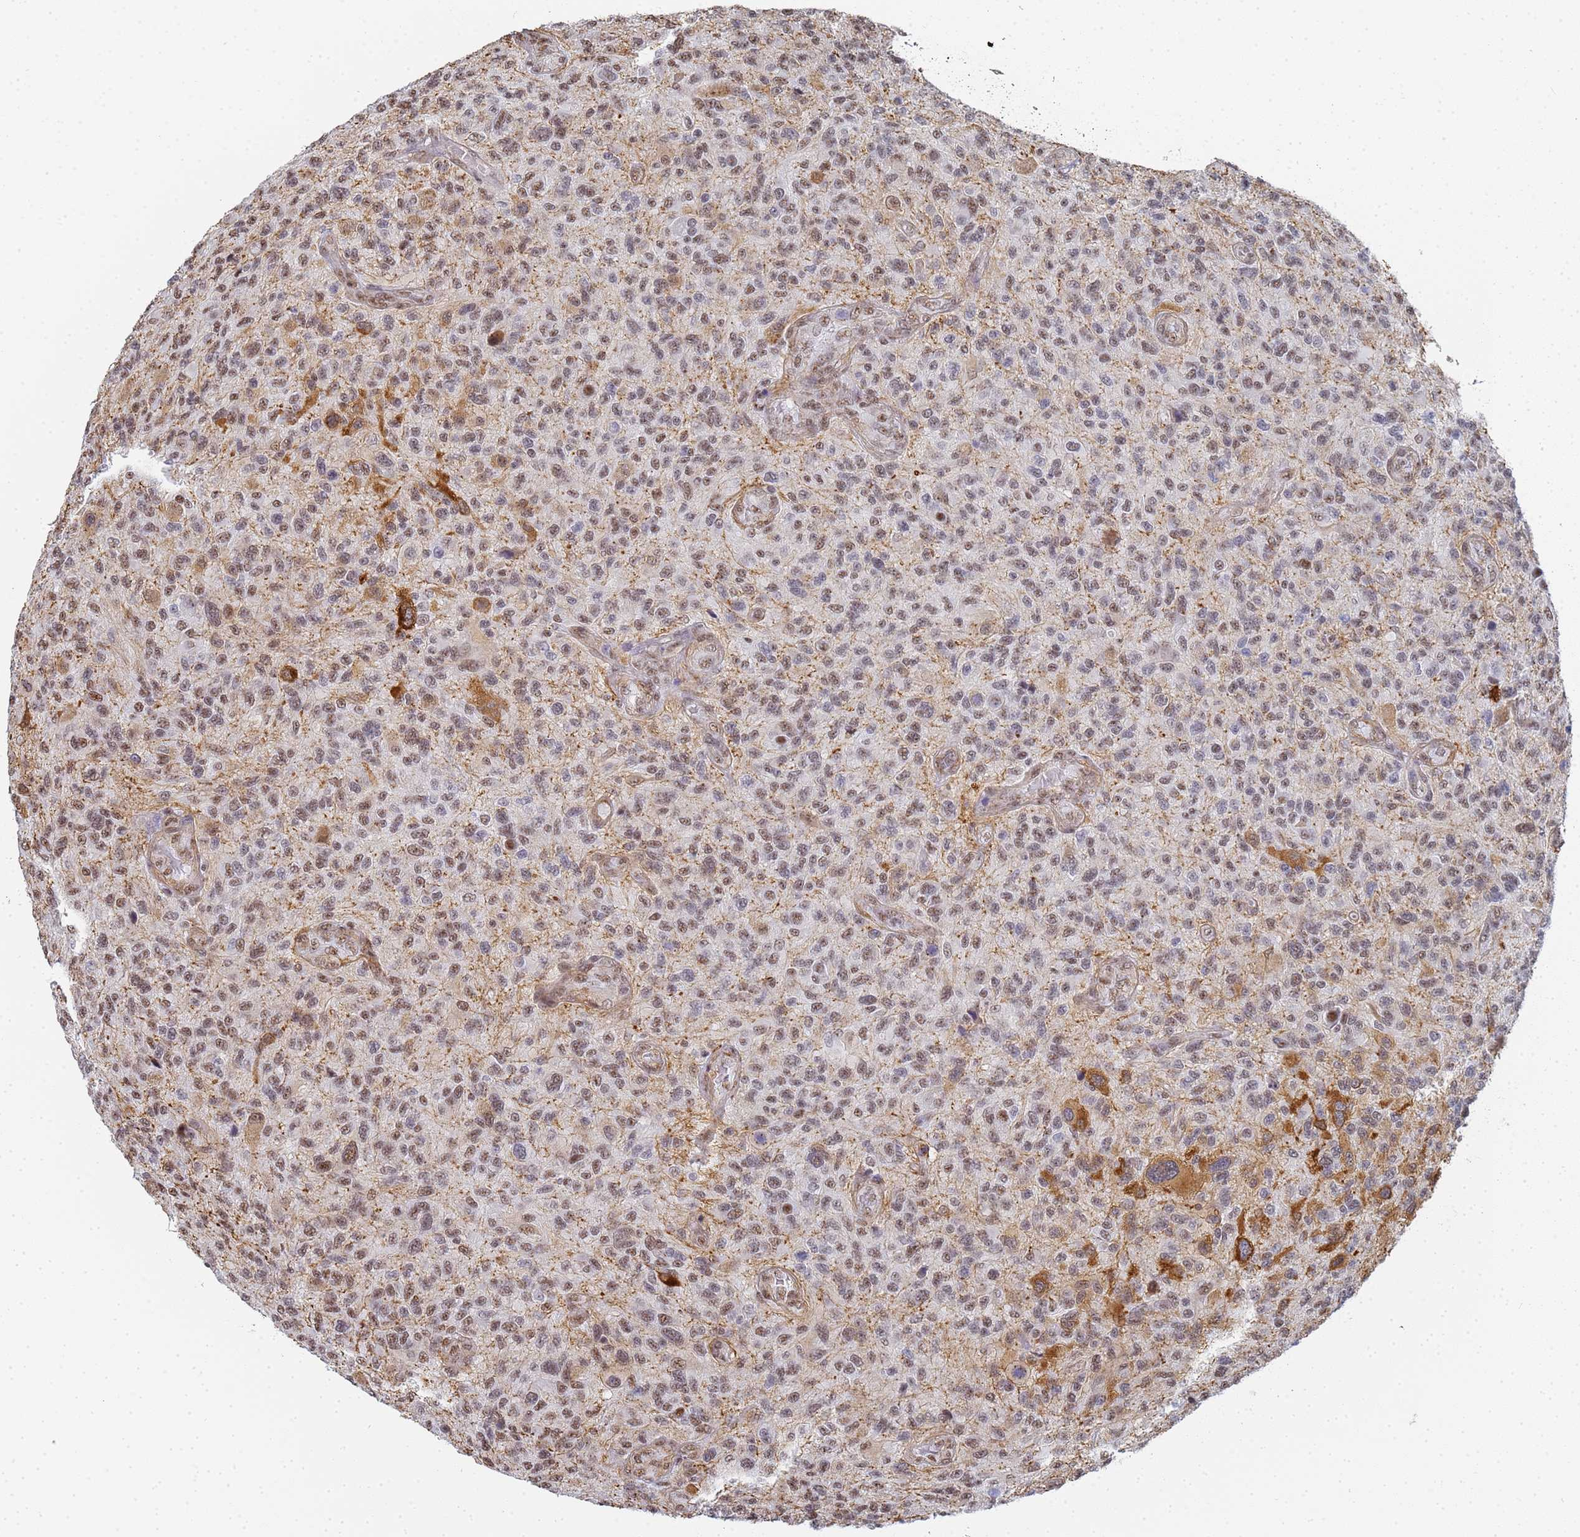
{"staining": {"intensity": "moderate", "quantity": "25%-75%", "location": "cytoplasmic/membranous,nuclear"}, "tissue": "glioma", "cell_type": "Tumor cells", "image_type": "cancer", "snomed": [{"axis": "morphology", "description": "Glioma, malignant, High grade"}, {"axis": "topography", "description": "Brain"}], "caption": "Moderate cytoplasmic/membranous and nuclear expression is appreciated in about 25%-75% of tumor cells in malignant high-grade glioma.", "gene": "PRRT4", "patient": {"sex": "male", "age": 47}}